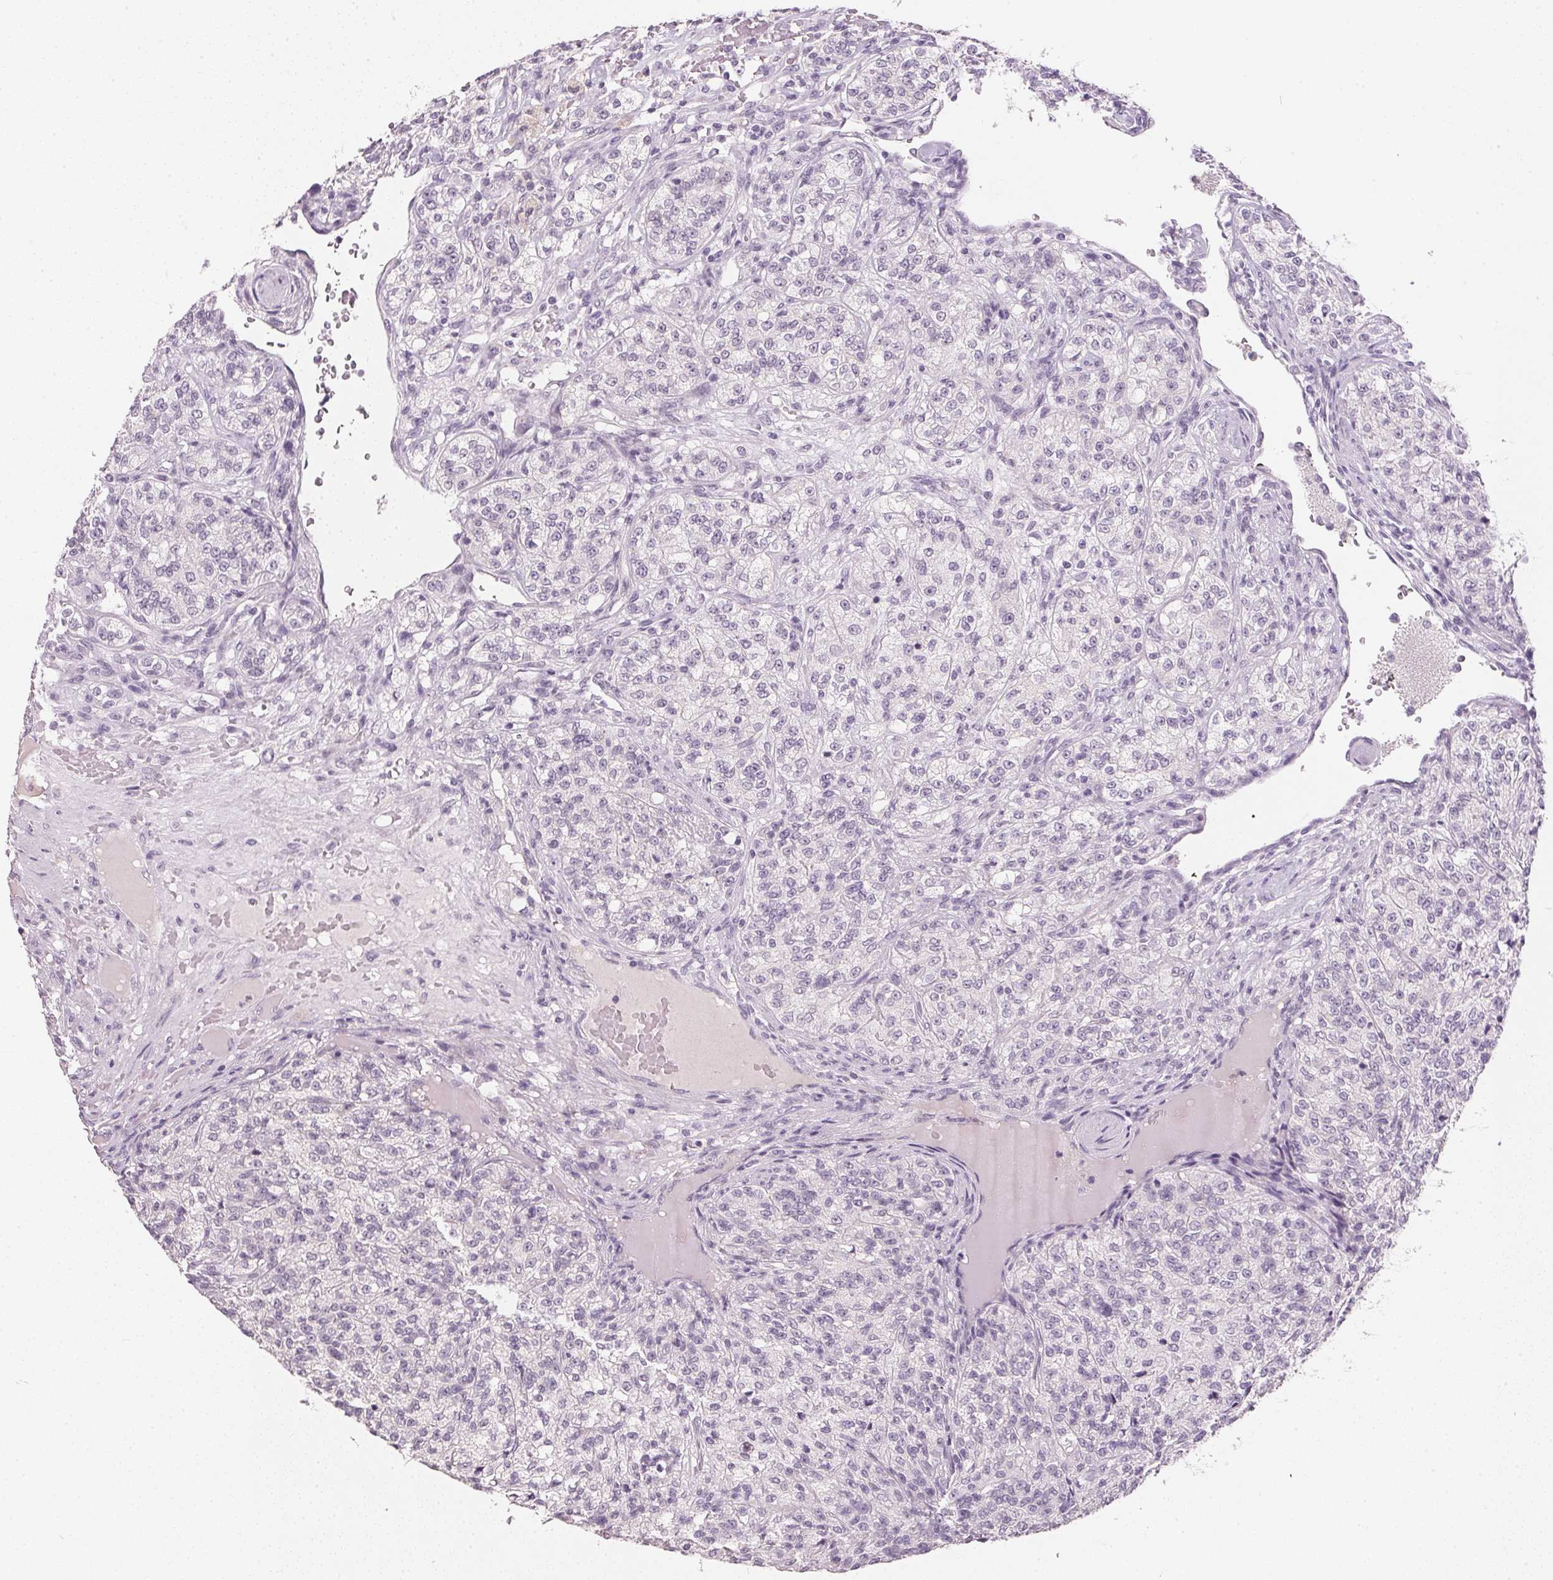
{"staining": {"intensity": "negative", "quantity": "none", "location": "none"}, "tissue": "renal cancer", "cell_type": "Tumor cells", "image_type": "cancer", "snomed": [{"axis": "morphology", "description": "Adenocarcinoma, NOS"}, {"axis": "topography", "description": "Kidney"}], "caption": "Immunohistochemical staining of human renal adenocarcinoma demonstrates no significant staining in tumor cells. (DAB (3,3'-diaminobenzidine) IHC, high magnification).", "gene": "IGFBP1", "patient": {"sex": "female", "age": 63}}